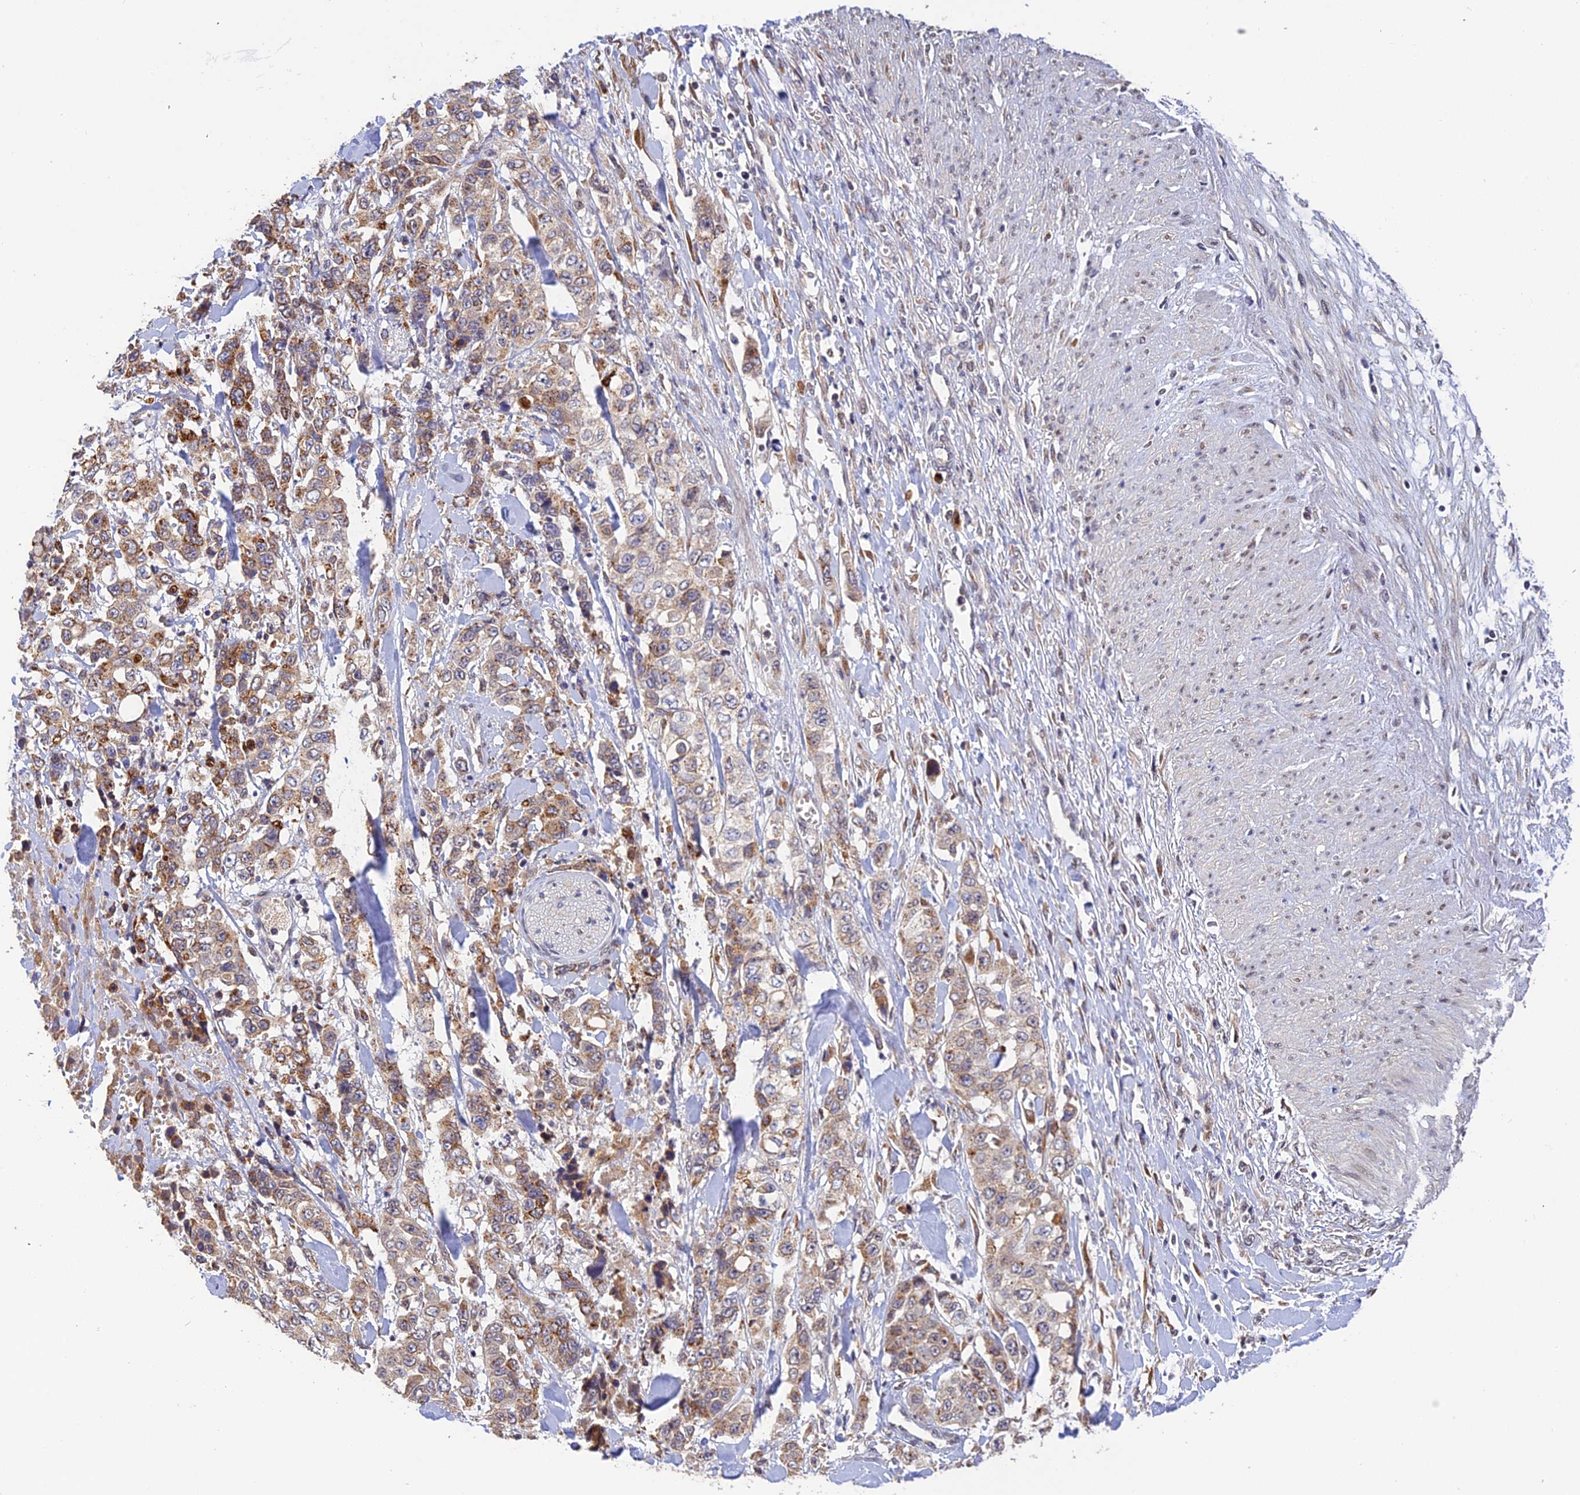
{"staining": {"intensity": "moderate", "quantity": "25%-75%", "location": "cytoplasmic/membranous"}, "tissue": "stomach cancer", "cell_type": "Tumor cells", "image_type": "cancer", "snomed": [{"axis": "morphology", "description": "Adenocarcinoma, NOS"}, {"axis": "topography", "description": "Stomach, upper"}], "caption": "Tumor cells display medium levels of moderate cytoplasmic/membranous staining in about 25%-75% of cells in adenocarcinoma (stomach). (DAB (3,3'-diaminobenzidine) = brown stain, brightfield microscopy at high magnification).", "gene": "SNX17", "patient": {"sex": "male", "age": 62}}